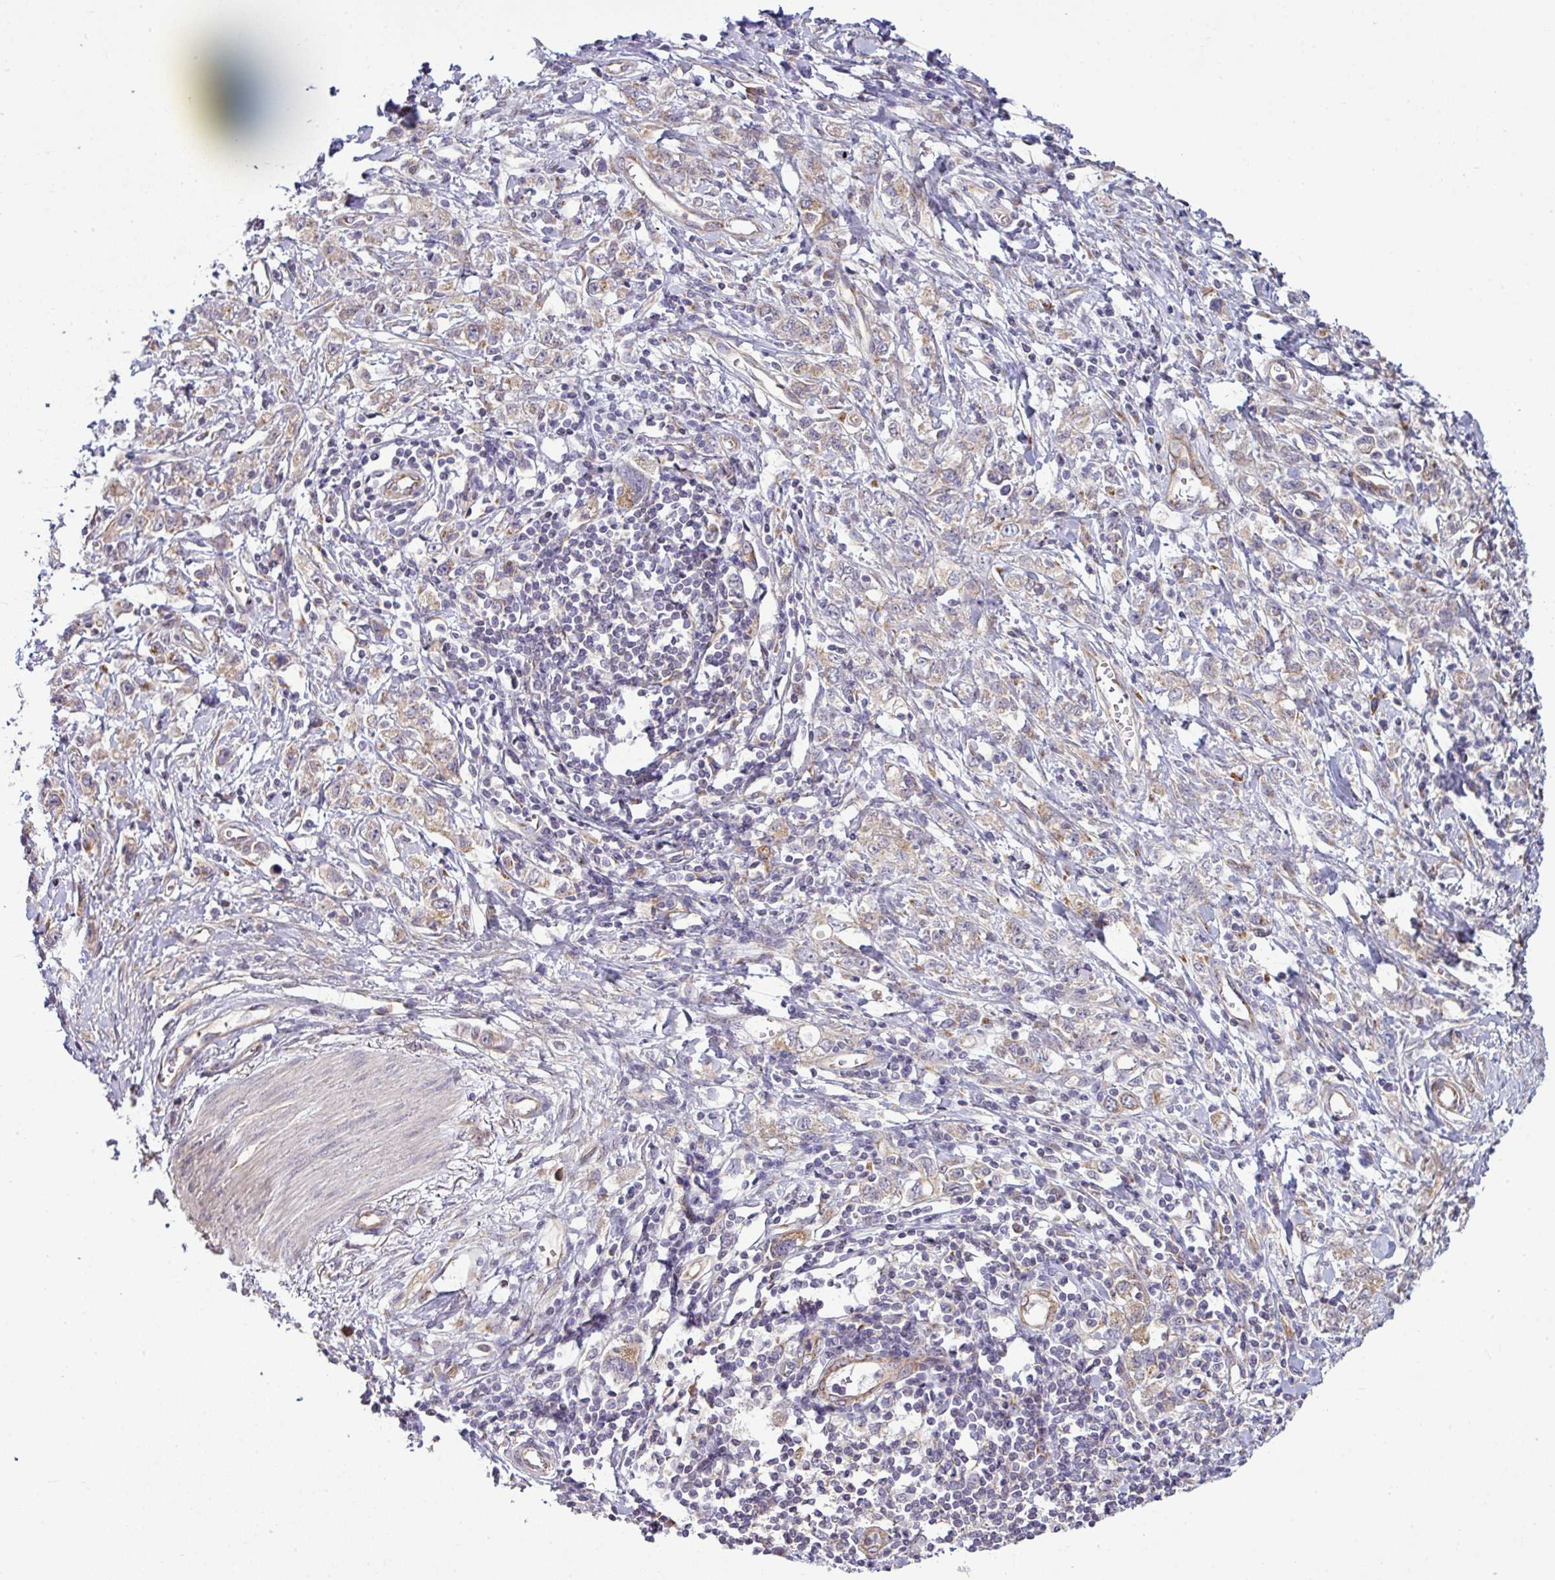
{"staining": {"intensity": "weak", "quantity": "25%-75%", "location": "cytoplasmic/membranous"}, "tissue": "stomach cancer", "cell_type": "Tumor cells", "image_type": "cancer", "snomed": [{"axis": "morphology", "description": "Adenocarcinoma, NOS"}, {"axis": "topography", "description": "Stomach"}], "caption": "The micrograph reveals immunohistochemical staining of stomach cancer (adenocarcinoma). There is weak cytoplasmic/membranous expression is seen in approximately 25%-75% of tumor cells.", "gene": "TIMMDC1", "patient": {"sex": "female", "age": 76}}